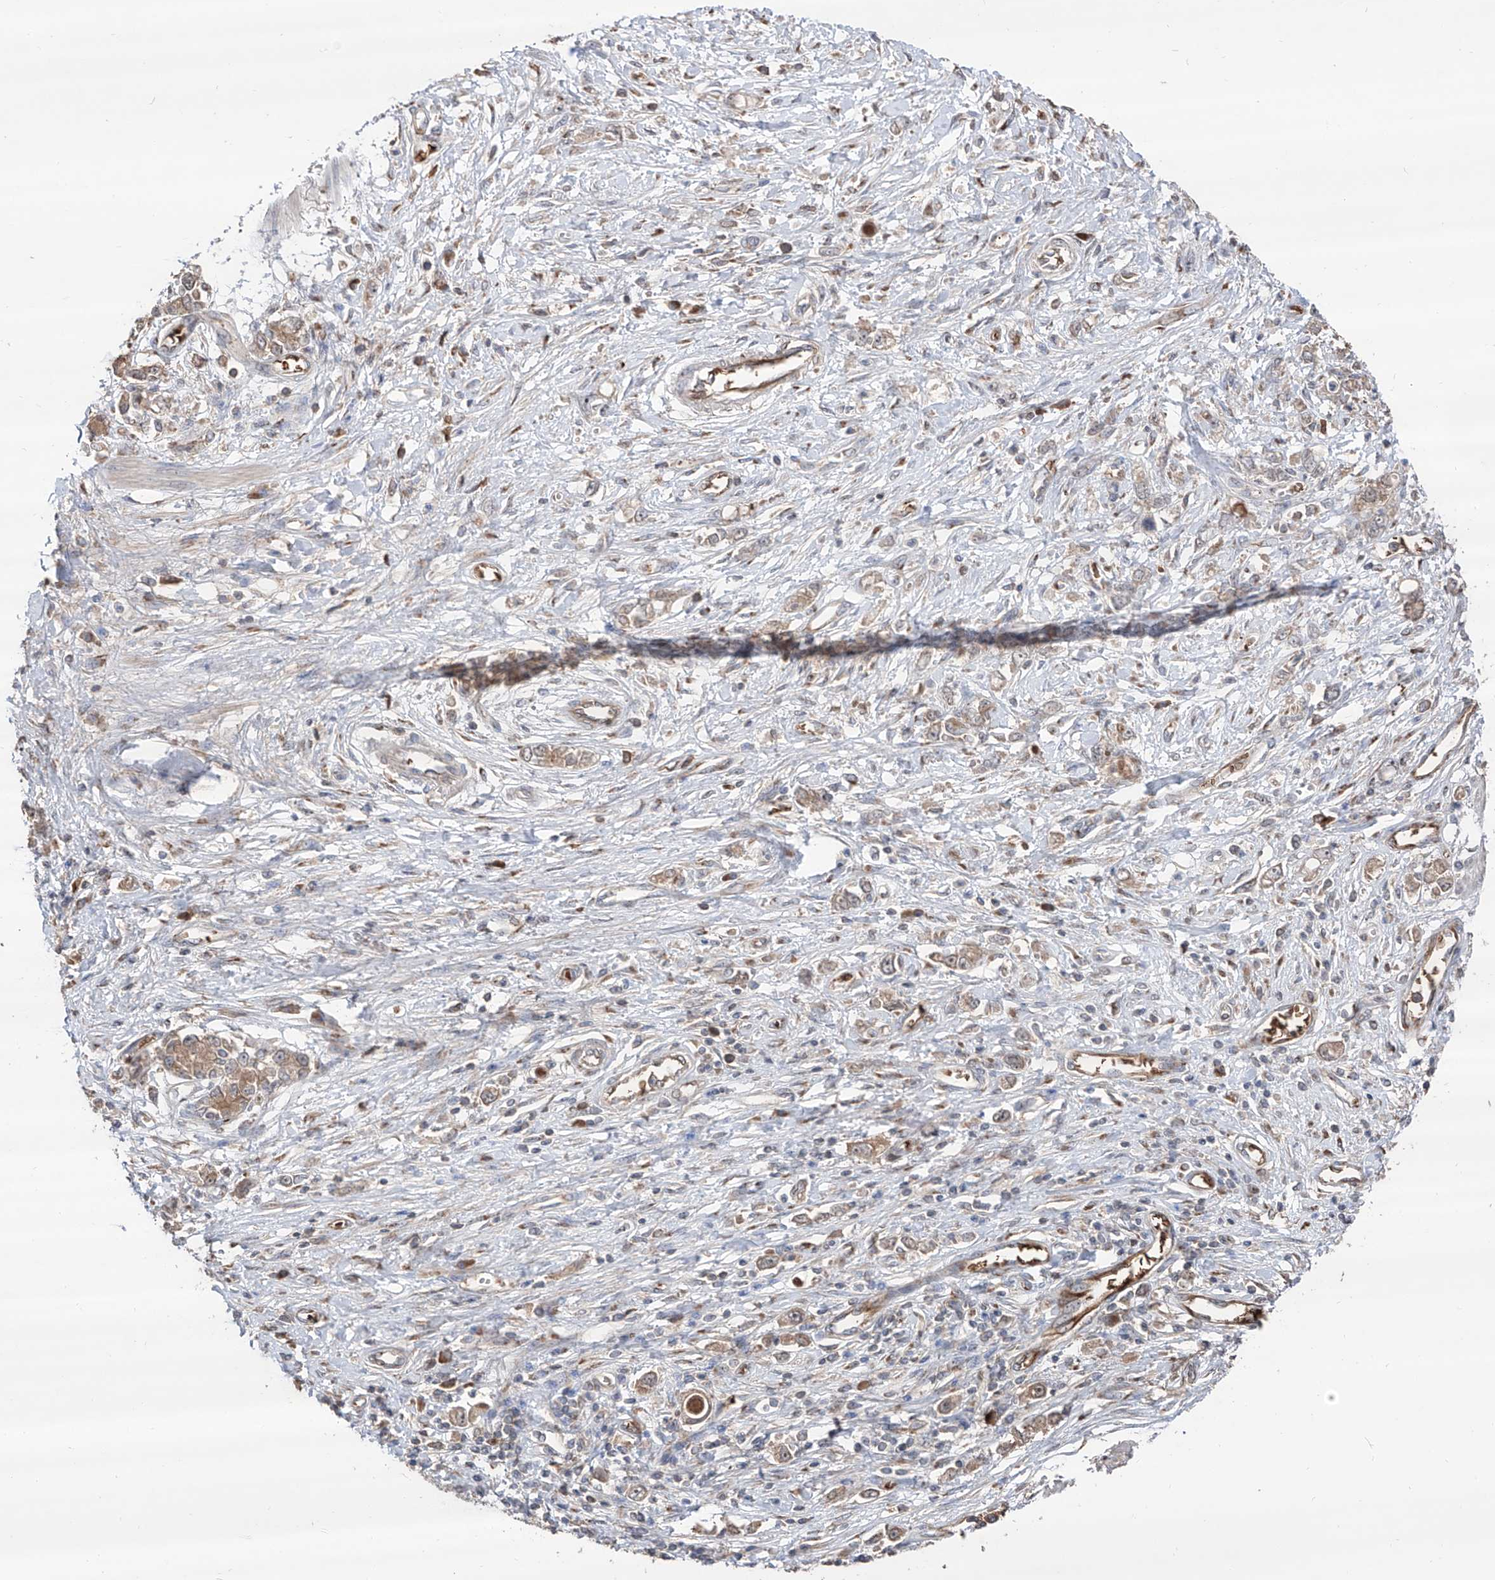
{"staining": {"intensity": "weak", "quantity": ">75%", "location": "cytoplasmic/membranous"}, "tissue": "stomach cancer", "cell_type": "Tumor cells", "image_type": "cancer", "snomed": [{"axis": "morphology", "description": "Adenocarcinoma, NOS"}, {"axis": "topography", "description": "Stomach"}], "caption": "A histopathology image of stomach cancer (adenocarcinoma) stained for a protein exhibits weak cytoplasmic/membranous brown staining in tumor cells.", "gene": "EDN1", "patient": {"sex": "female", "age": 76}}